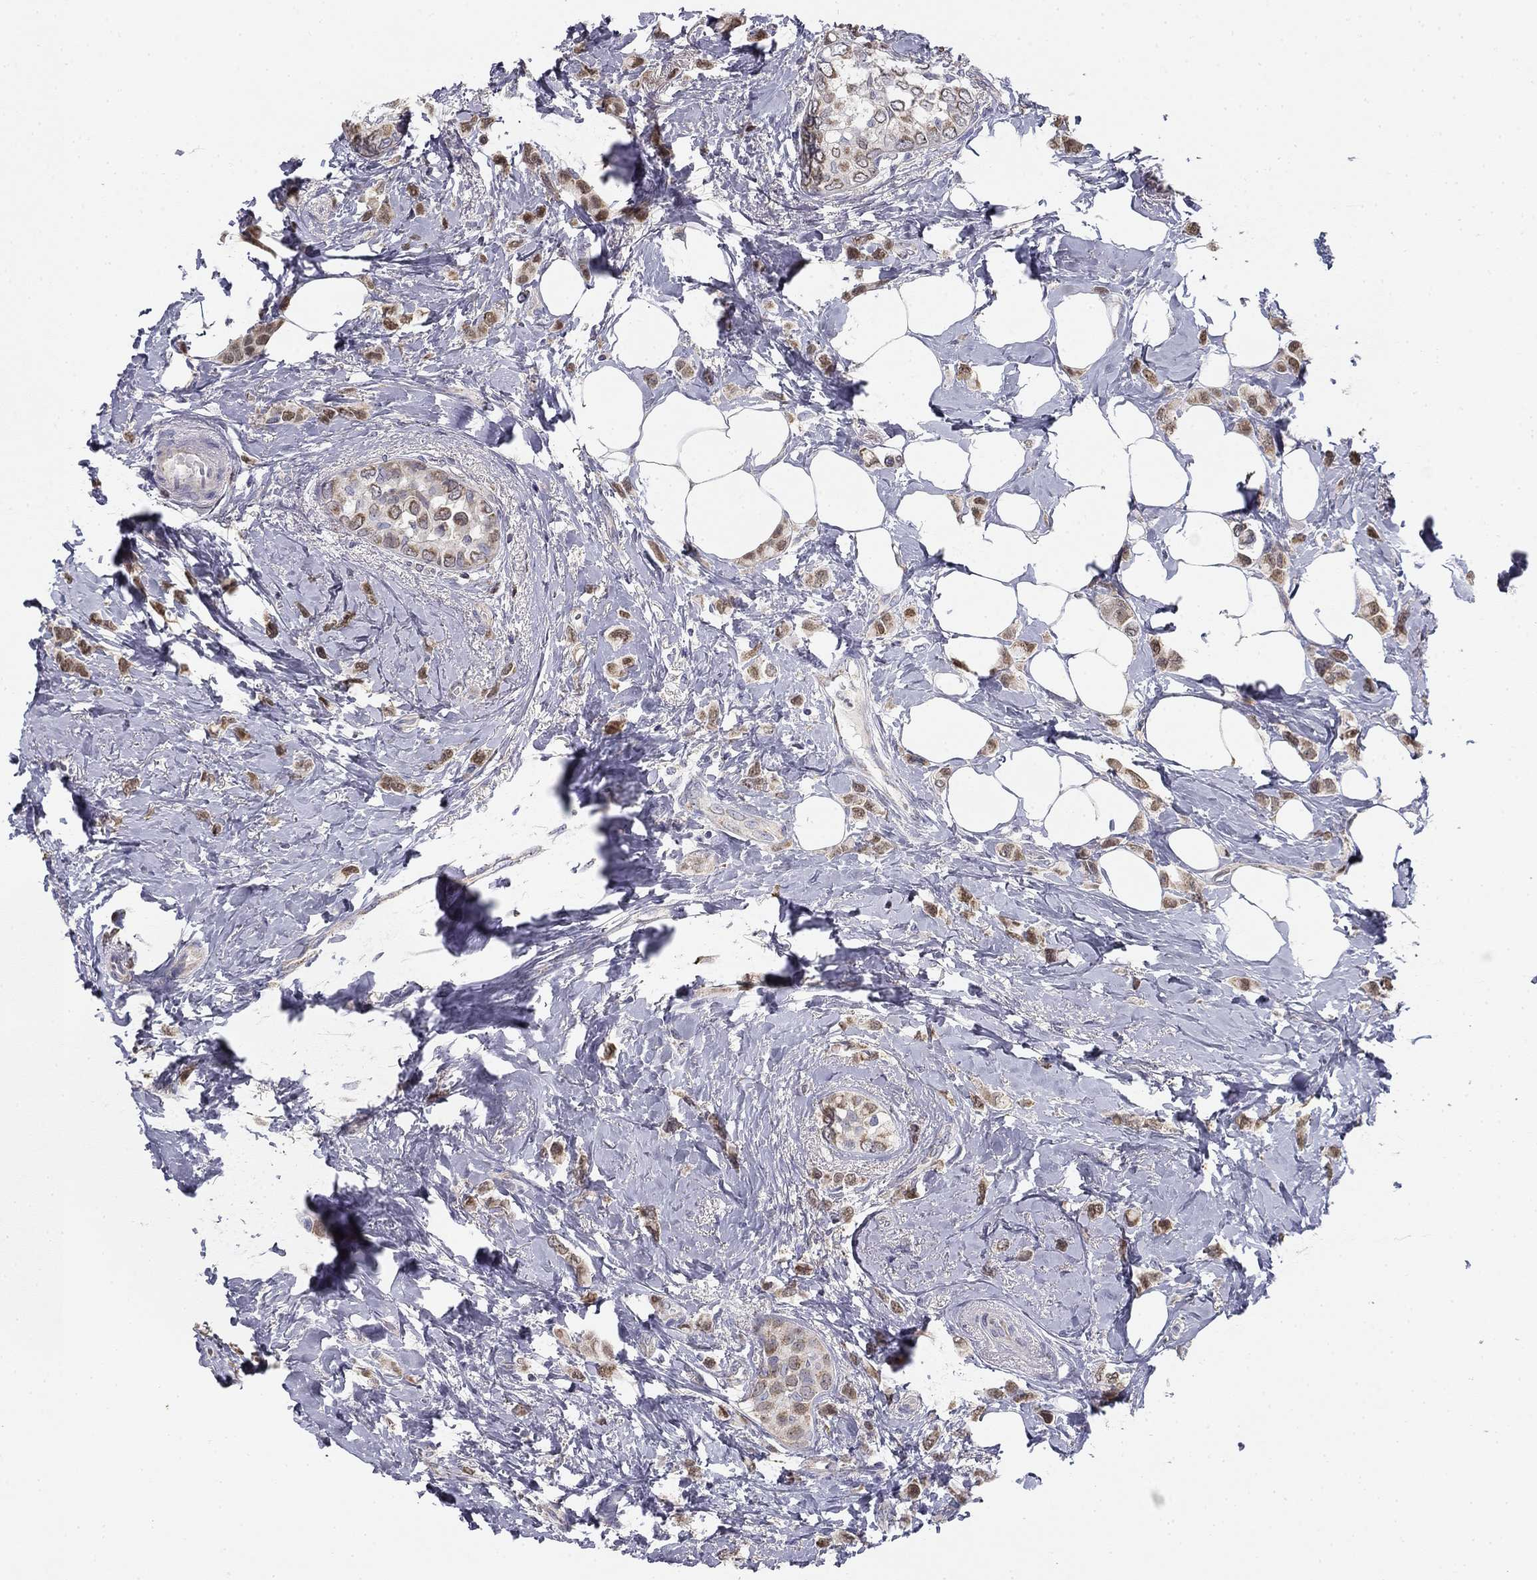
{"staining": {"intensity": "moderate", "quantity": ">75%", "location": "cytoplasmic/membranous"}, "tissue": "breast cancer", "cell_type": "Tumor cells", "image_type": "cancer", "snomed": [{"axis": "morphology", "description": "Lobular carcinoma"}, {"axis": "topography", "description": "Breast"}], "caption": "Brown immunohistochemical staining in human breast cancer (lobular carcinoma) displays moderate cytoplasmic/membranous positivity in approximately >75% of tumor cells.", "gene": "SLC2A9", "patient": {"sex": "female", "age": 66}}